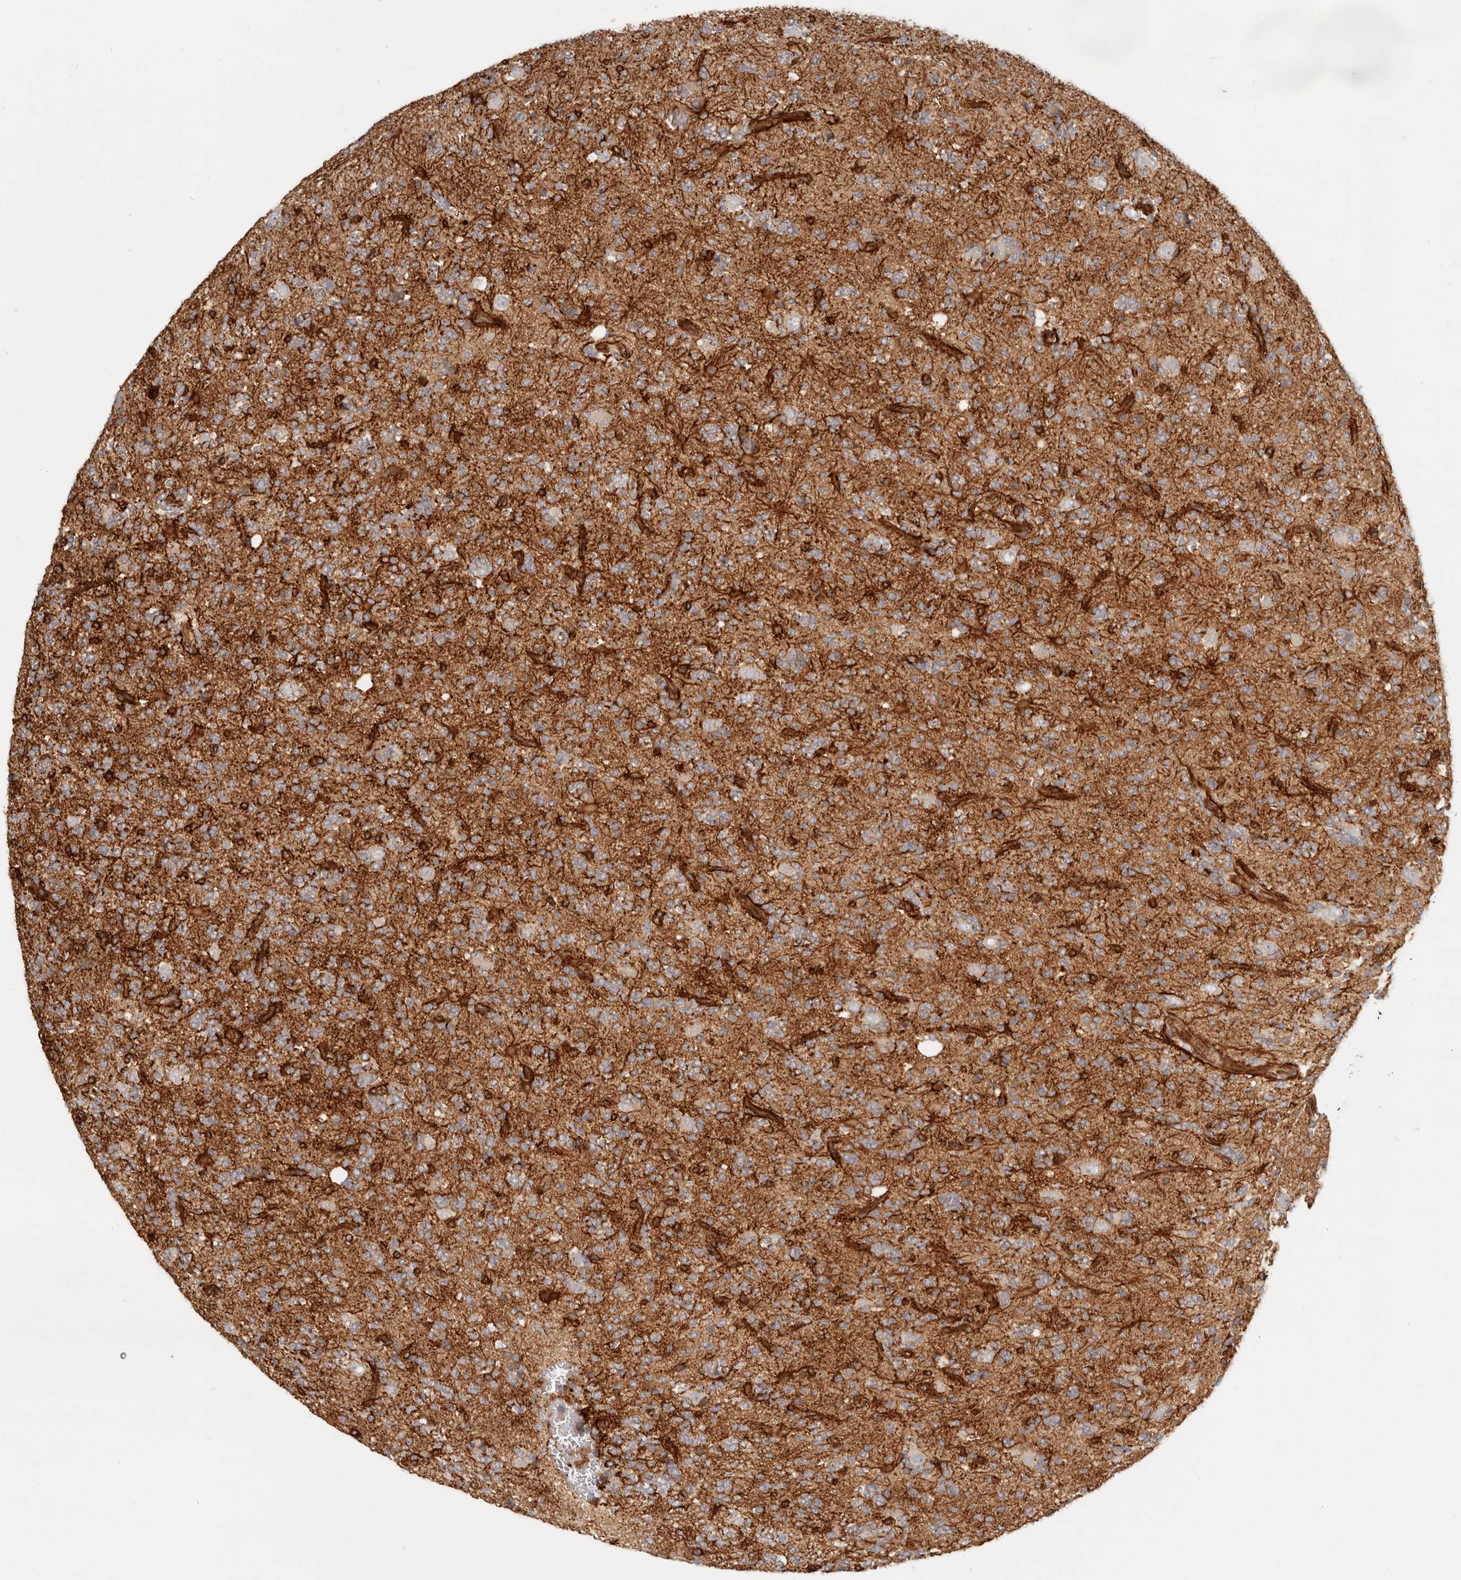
{"staining": {"intensity": "weak", "quantity": "25%-75%", "location": "cytoplasmic/membranous"}, "tissue": "glioma", "cell_type": "Tumor cells", "image_type": "cancer", "snomed": [{"axis": "morphology", "description": "Glioma, malignant, High grade"}, {"axis": "topography", "description": "Brain"}], "caption": "DAB (3,3'-diaminobenzidine) immunohistochemical staining of human glioma displays weak cytoplasmic/membranous protein positivity in approximately 25%-75% of tumor cells.", "gene": "UFSP1", "patient": {"sex": "female", "age": 62}}